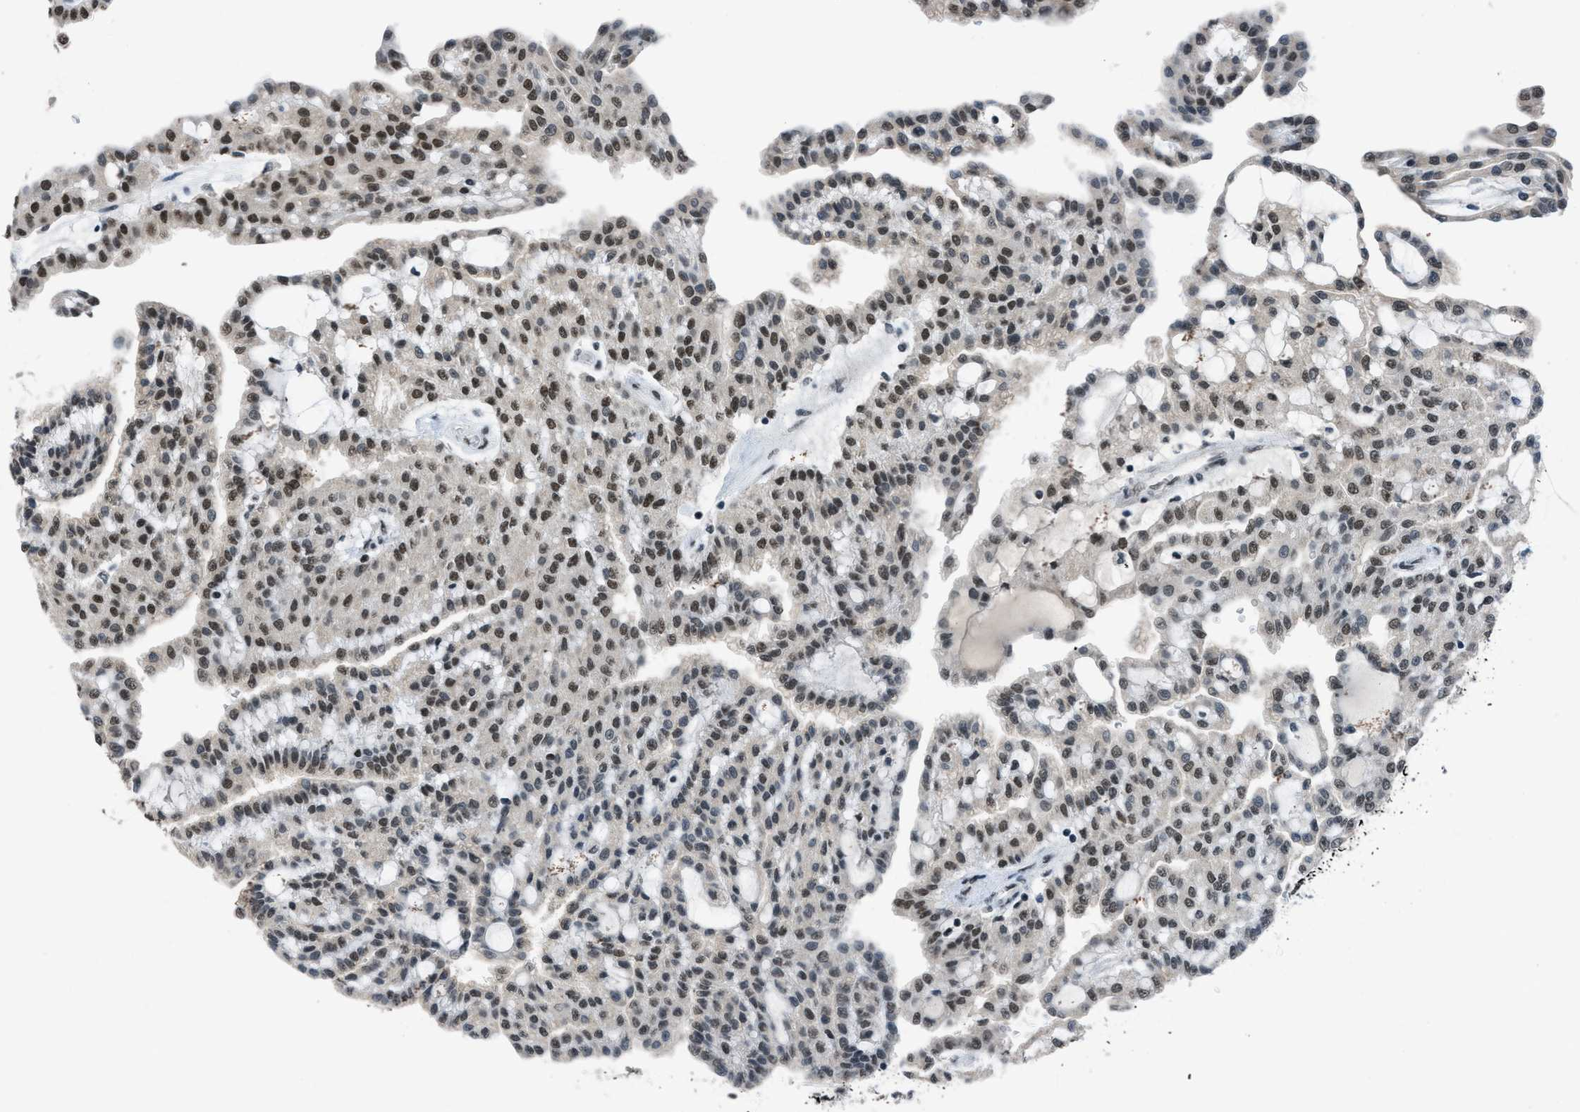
{"staining": {"intensity": "moderate", "quantity": ">75%", "location": "nuclear"}, "tissue": "renal cancer", "cell_type": "Tumor cells", "image_type": "cancer", "snomed": [{"axis": "morphology", "description": "Adenocarcinoma, NOS"}, {"axis": "topography", "description": "Kidney"}], "caption": "Adenocarcinoma (renal) stained for a protein shows moderate nuclear positivity in tumor cells. (Stains: DAB in brown, nuclei in blue, Microscopy: brightfield microscopy at high magnification).", "gene": "GATAD2B", "patient": {"sex": "male", "age": 63}}